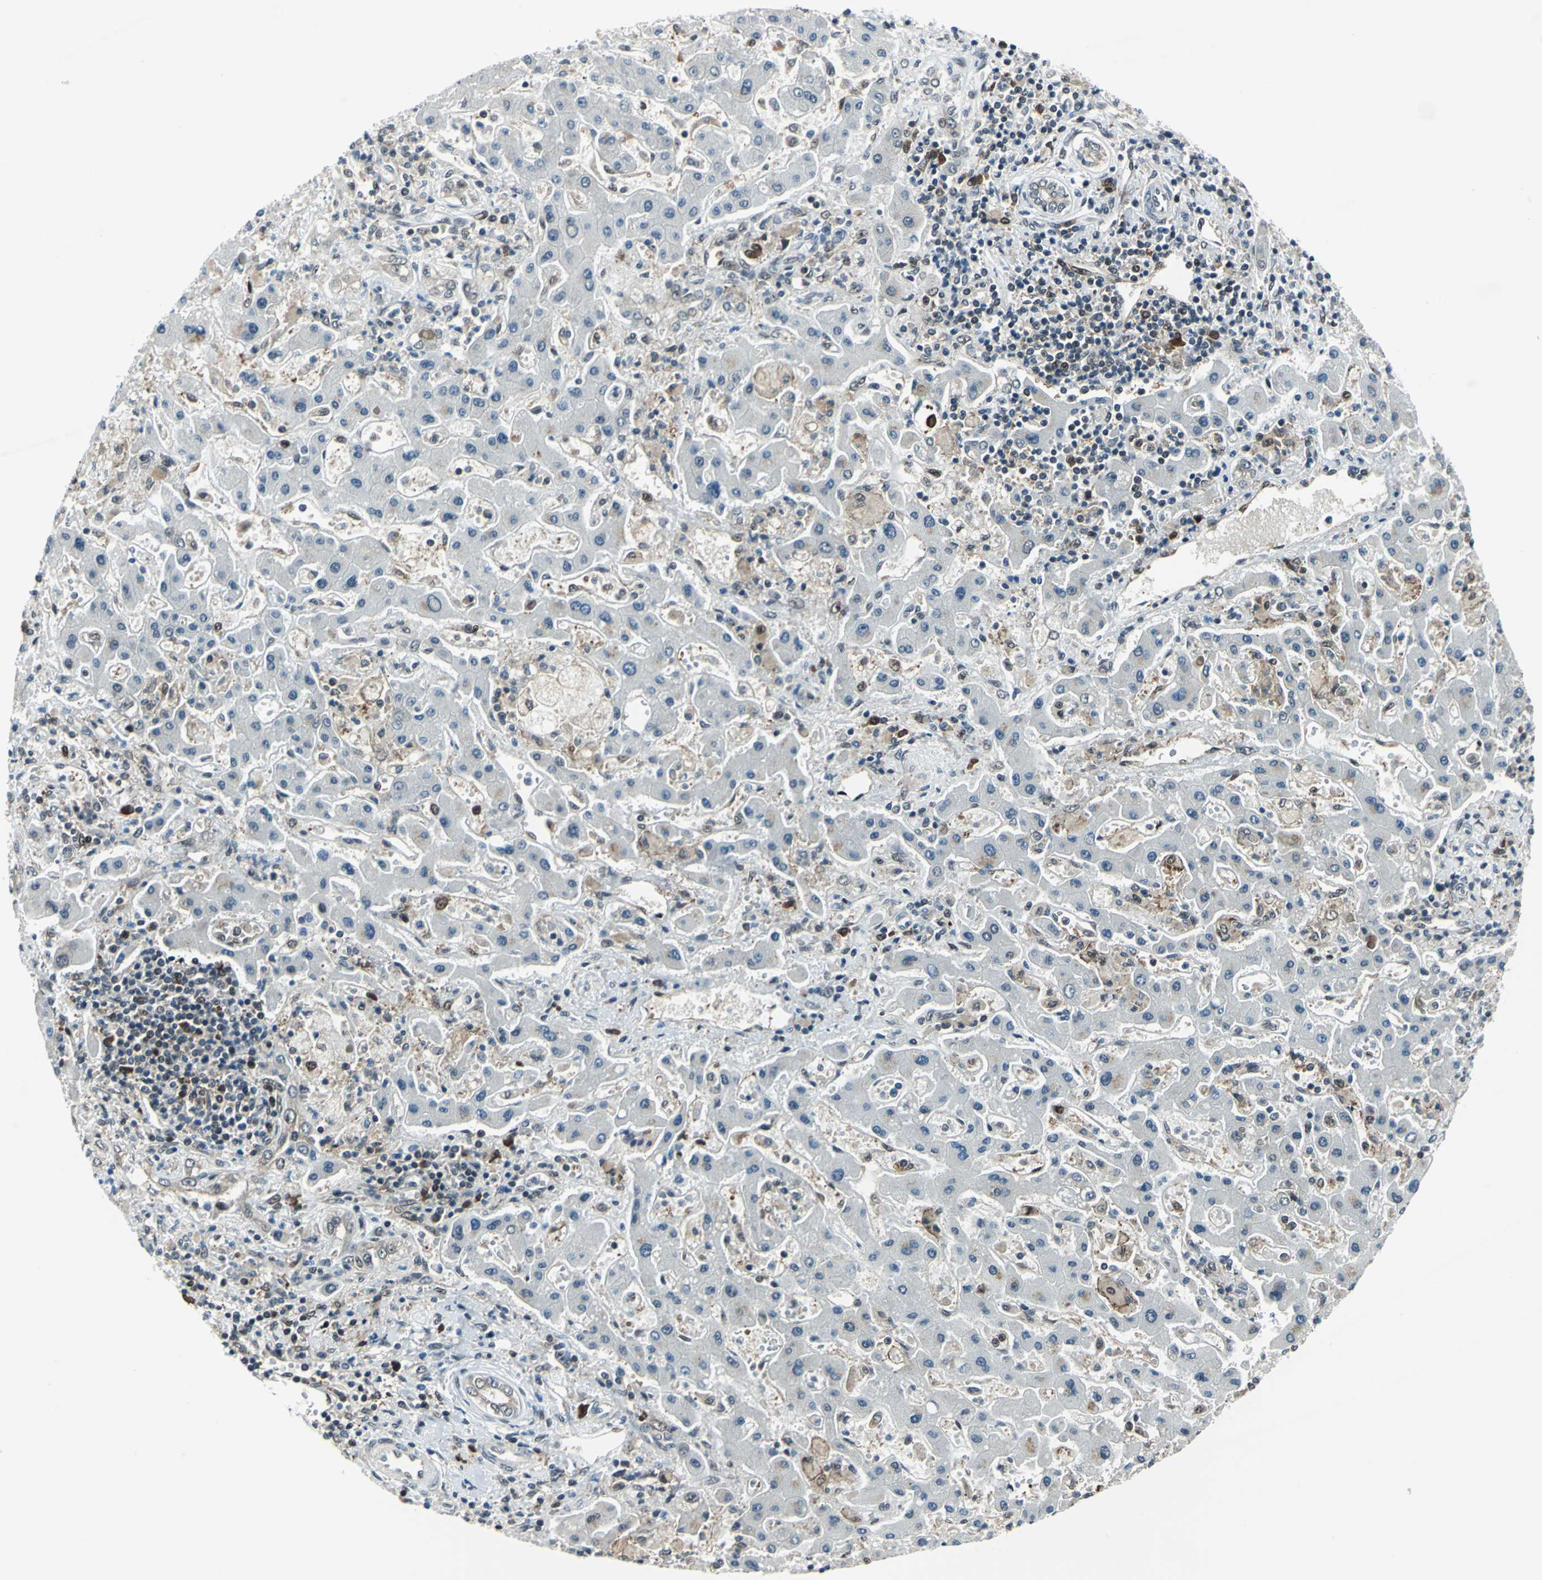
{"staining": {"intensity": "negative", "quantity": "none", "location": "none"}, "tissue": "liver cancer", "cell_type": "Tumor cells", "image_type": "cancer", "snomed": [{"axis": "morphology", "description": "Cholangiocarcinoma"}, {"axis": "topography", "description": "Liver"}], "caption": "Tumor cells show no significant protein positivity in liver cancer.", "gene": "POLR3K", "patient": {"sex": "male", "age": 50}}